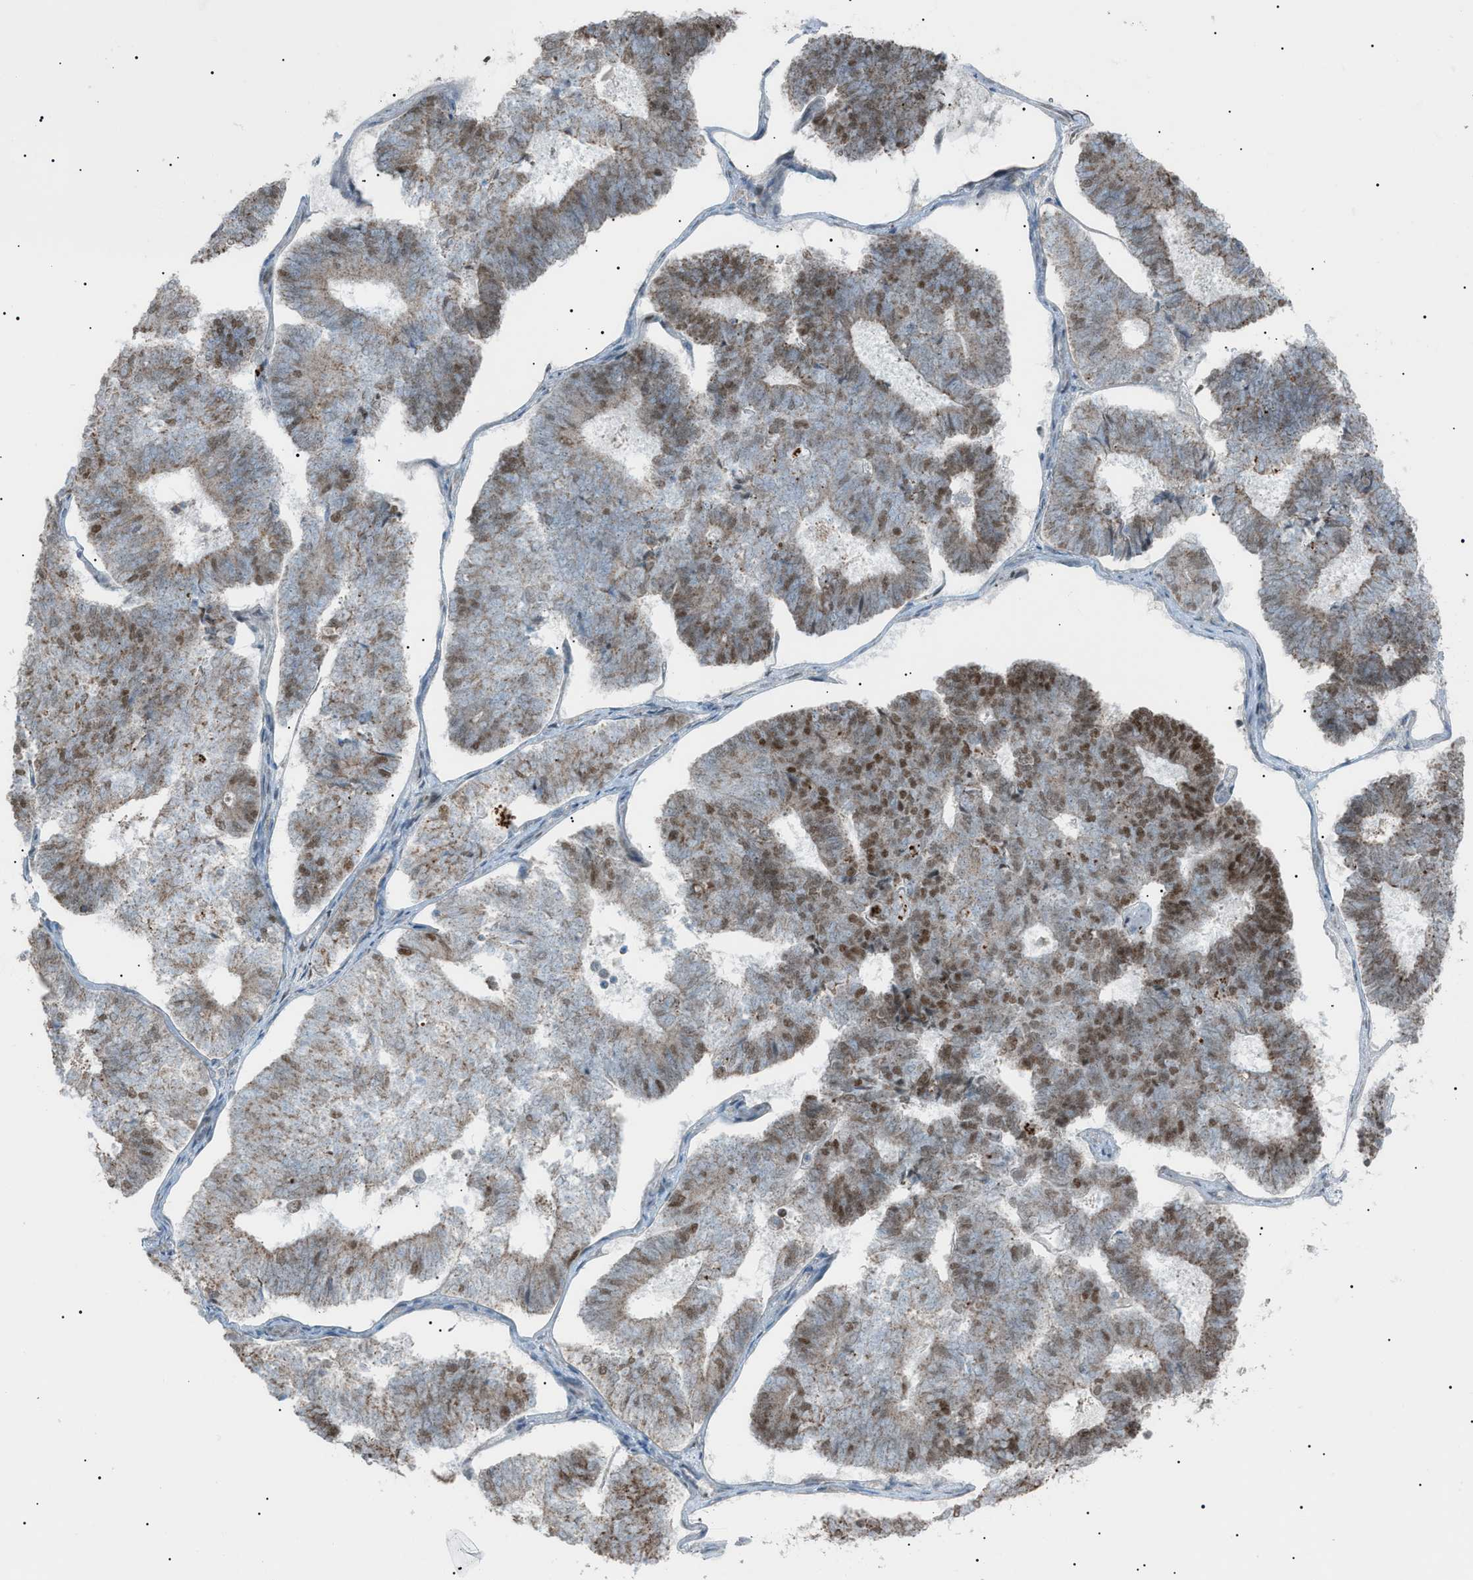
{"staining": {"intensity": "moderate", "quantity": "25%-75%", "location": "nuclear"}, "tissue": "endometrial cancer", "cell_type": "Tumor cells", "image_type": "cancer", "snomed": [{"axis": "morphology", "description": "Adenocarcinoma, NOS"}, {"axis": "topography", "description": "Endometrium"}], "caption": "Brown immunohistochemical staining in human endometrial cancer (adenocarcinoma) exhibits moderate nuclear positivity in approximately 25%-75% of tumor cells.", "gene": "ZNF516", "patient": {"sex": "female", "age": 70}}